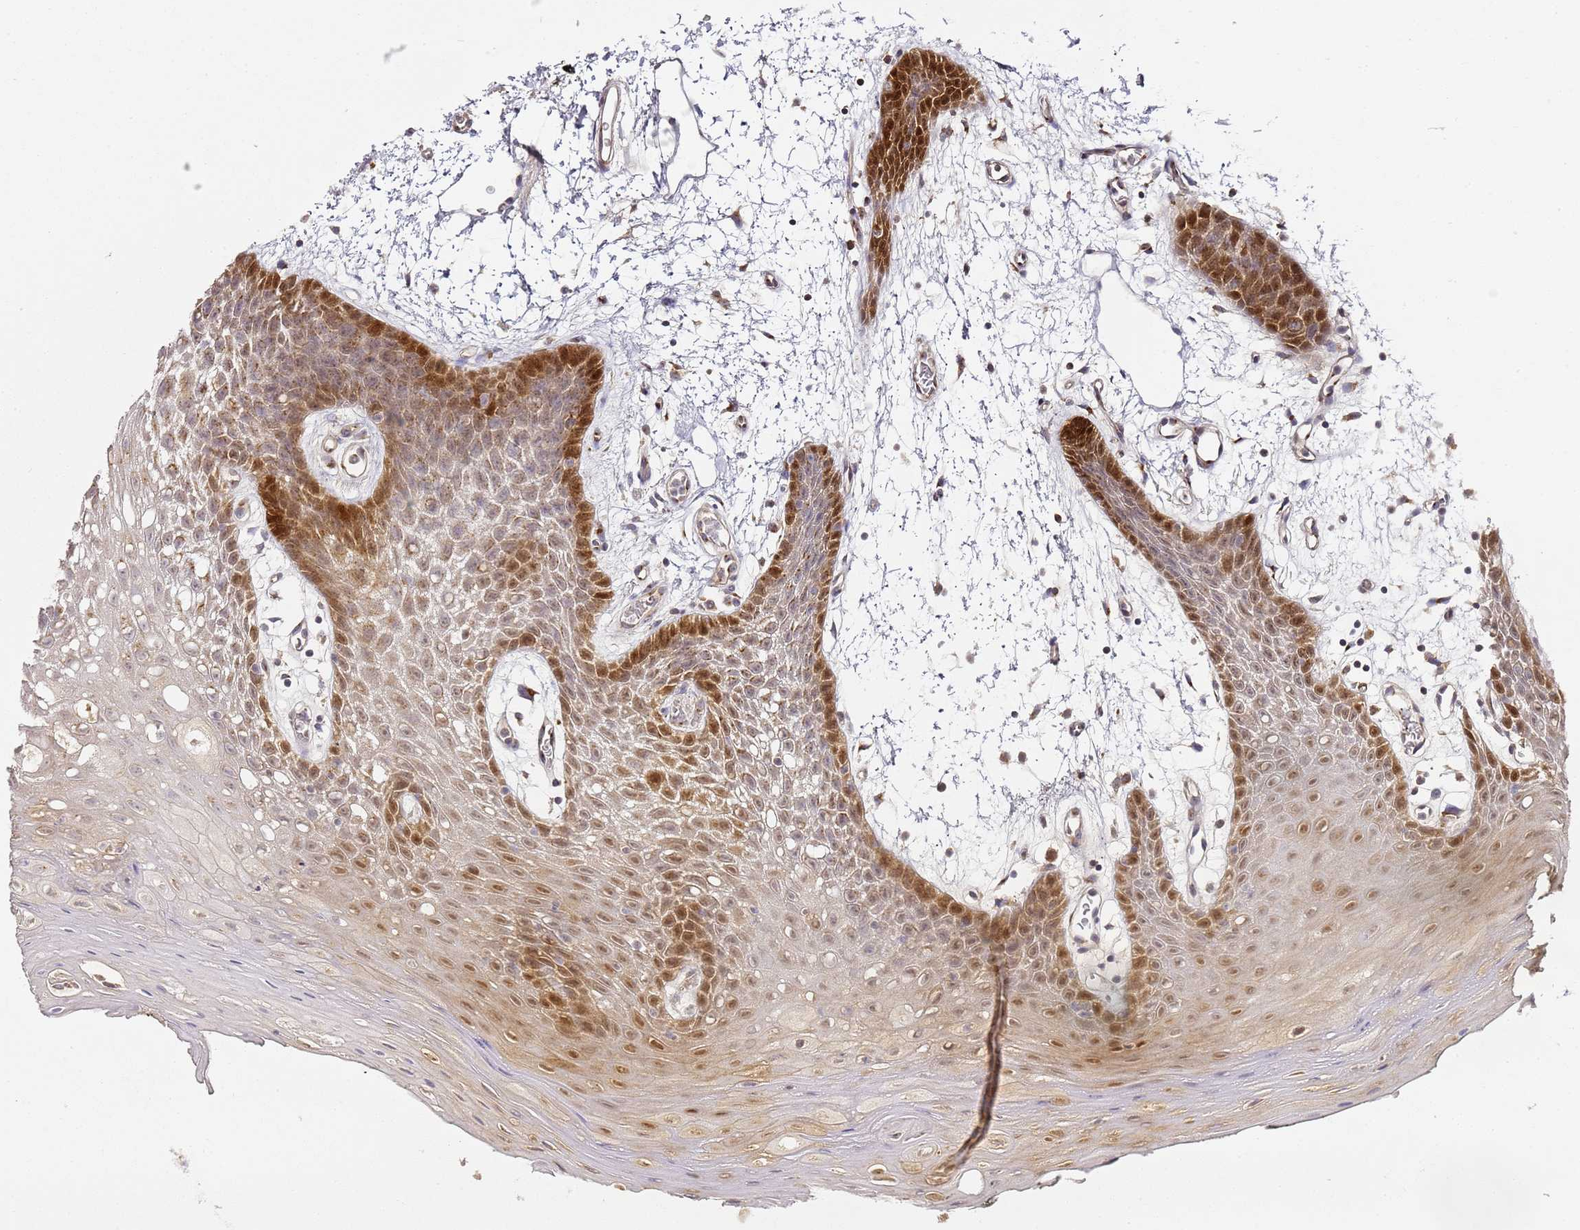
{"staining": {"intensity": "strong", "quantity": "<25%", "location": "nuclear"}, "tissue": "oral mucosa", "cell_type": "Squamous epithelial cells", "image_type": "normal", "snomed": [{"axis": "morphology", "description": "Normal tissue, NOS"}, {"axis": "topography", "description": "Oral tissue"}, {"axis": "topography", "description": "Tounge, NOS"}], "caption": "Immunohistochemistry staining of unremarkable oral mucosa, which displays medium levels of strong nuclear staining in about <25% of squamous epithelial cells indicating strong nuclear protein staining. The staining was performed using DAB (3,3'-diaminobenzidine) (brown) for protein detection and nuclei were counterstained in hematoxylin (blue).", "gene": "MRPL49", "patient": {"sex": "female", "age": 59}}